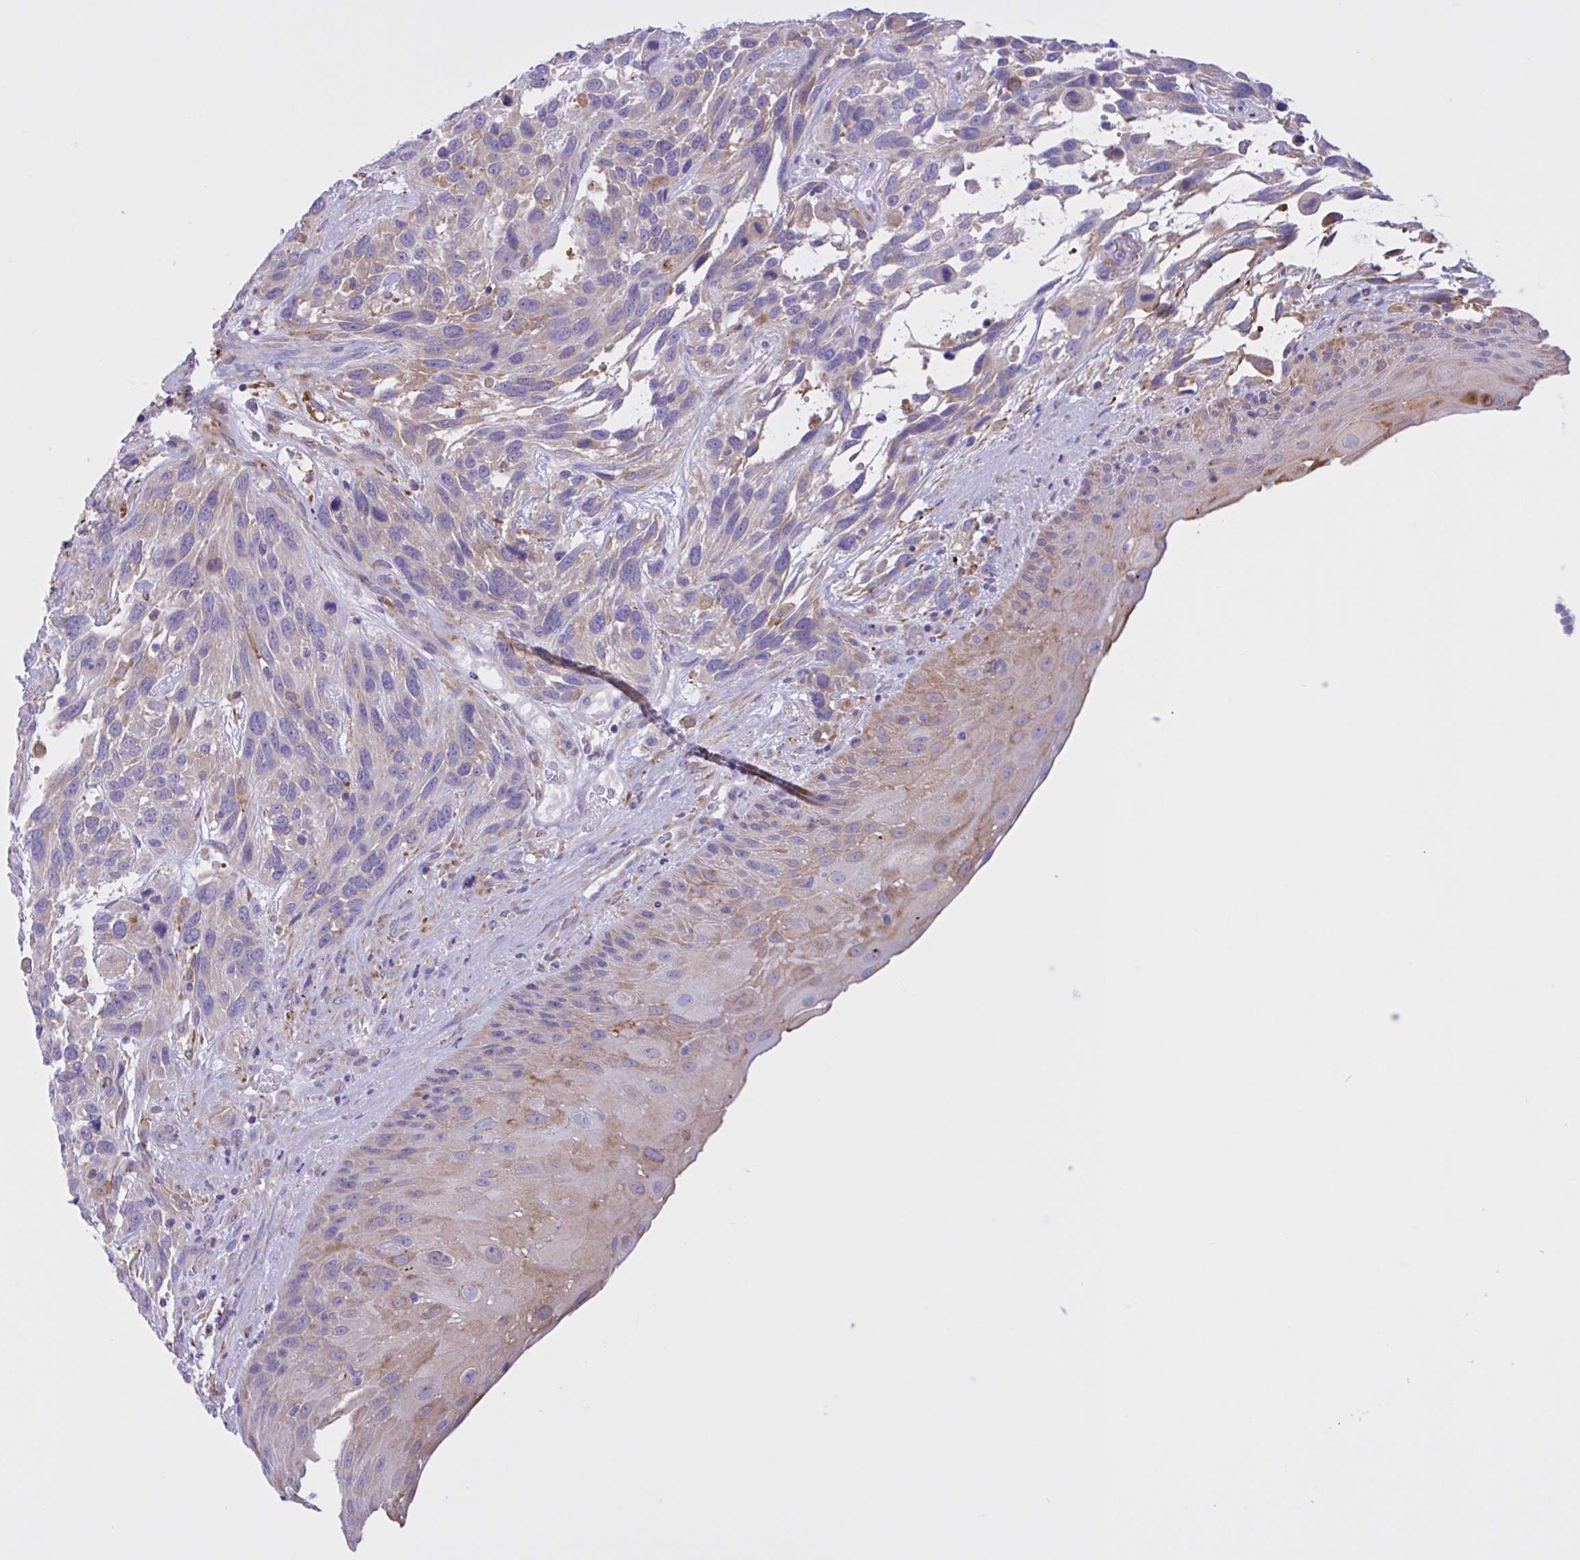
{"staining": {"intensity": "moderate", "quantity": "<25%", "location": "cytoplasmic/membranous"}, "tissue": "urothelial cancer", "cell_type": "Tumor cells", "image_type": "cancer", "snomed": [{"axis": "morphology", "description": "Urothelial carcinoma, High grade"}, {"axis": "topography", "description": "Urinary bladder"}], "caption": "Urothelial carcinoma (high-grade) stained with immunohistochemistry (IHC) displays moderate cytoplasmic/membranous expression in about <25% of tumor cells. (DAB (3,3'-diaminobenzidine) IHC with brightfield microscopy, high magnification).", "gene": "OR51M1", "patient": {"sex": "female", "age": 70}}